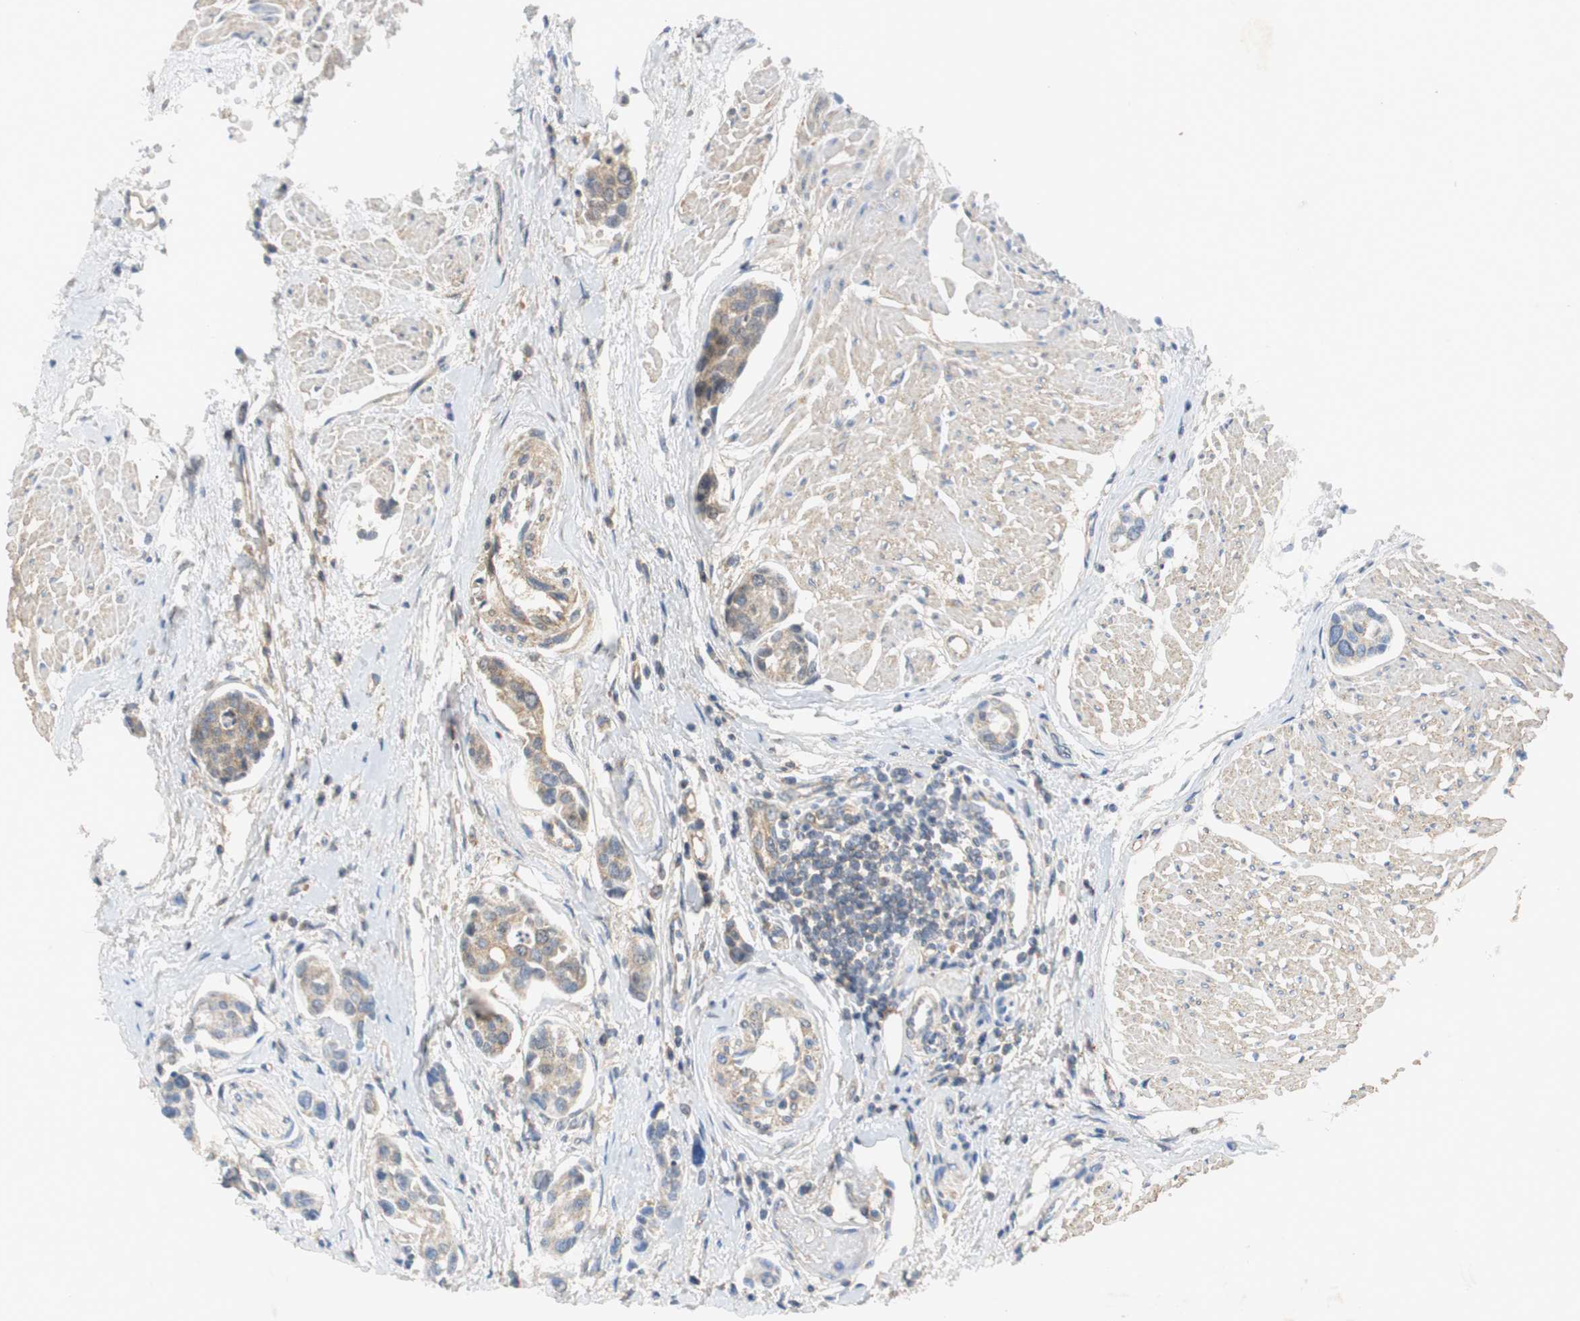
{"staining": {"intensity": "weak", "quantity": ">75%", "location": "cytoplasmic/membranous"}, "tissue": "urothelial cancer", "cell_type": "Tumor cells", "image_type": "cancer", "snomed": [{"axis": "morphology", "description": "Urothelial carcinoma, High grade"}, {"axis": "topography", "description": "Urinary bladder"}], "caption": "Protein expression analysis of high-grade urothelial carcinoma shows weak cytoplasmic/membranous expression in approximately >75% of tumor cells. Ihc stains the protein of interest in brown and the nuclei are stained blue.", "gene": "VBP1", "patient": {"sex": "male", "age": 78}}